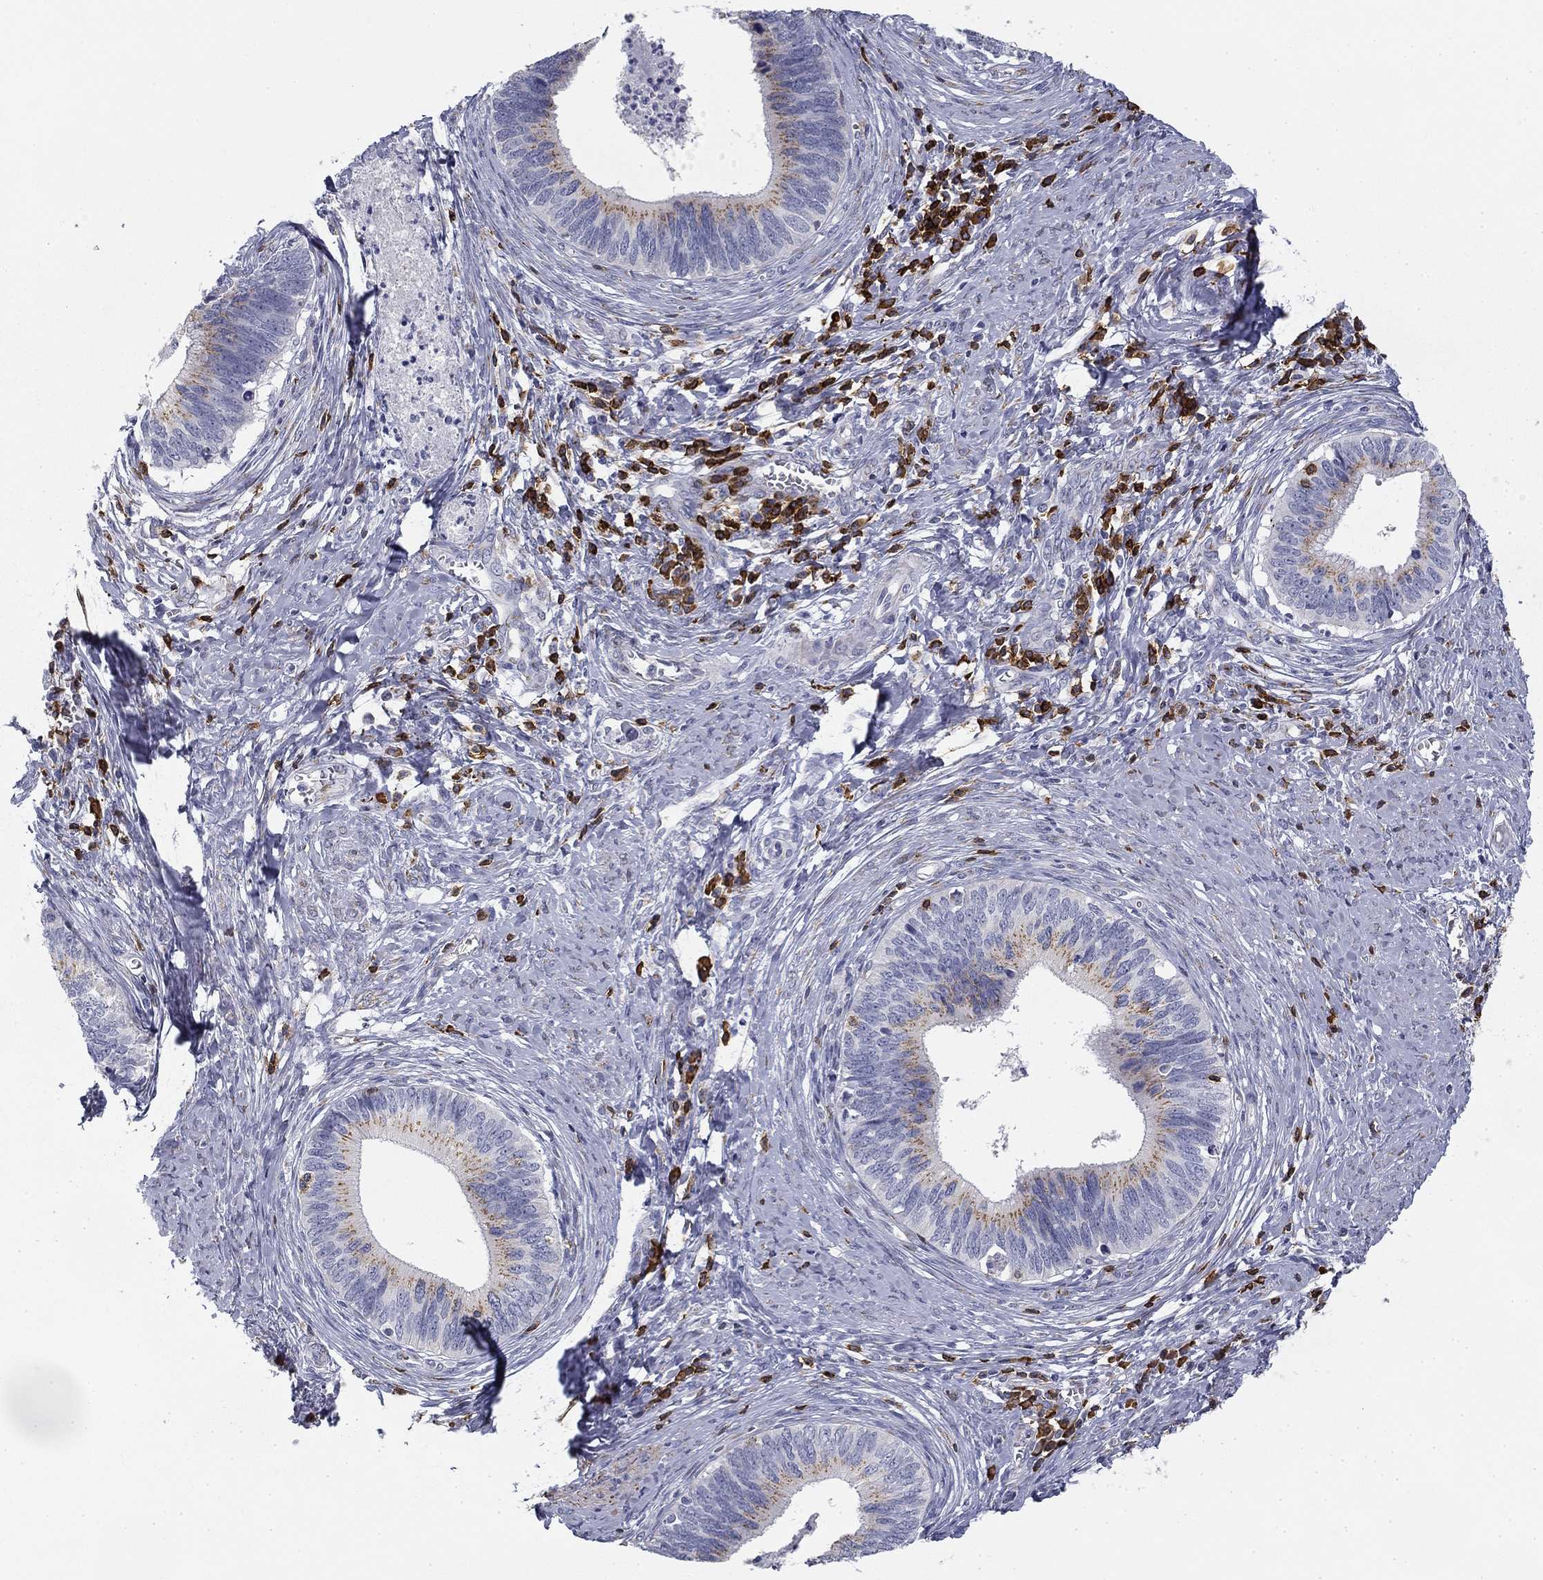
{"staining": {"intensity": "weak", "quantity": "25%-75%", "location": "cytoplasmic/membranous"}, "tissue": "cervical cancer", "cell_type": "Tumor cells", "image_type": "cancer", "snomed": [{"axis": "morphology", "description": "Adenocarcinoma, NOS"}, {"axis": "topography", "description": "Cervix"}], "caption": "The immunohistochemical stain highlights weak cytoplasmic/membranous expression in tumor cells of cervical cancer (adenocarcinoma) tissue.", "gene": "TRAT1", "patient": {"sex": "female", "age": 42}}